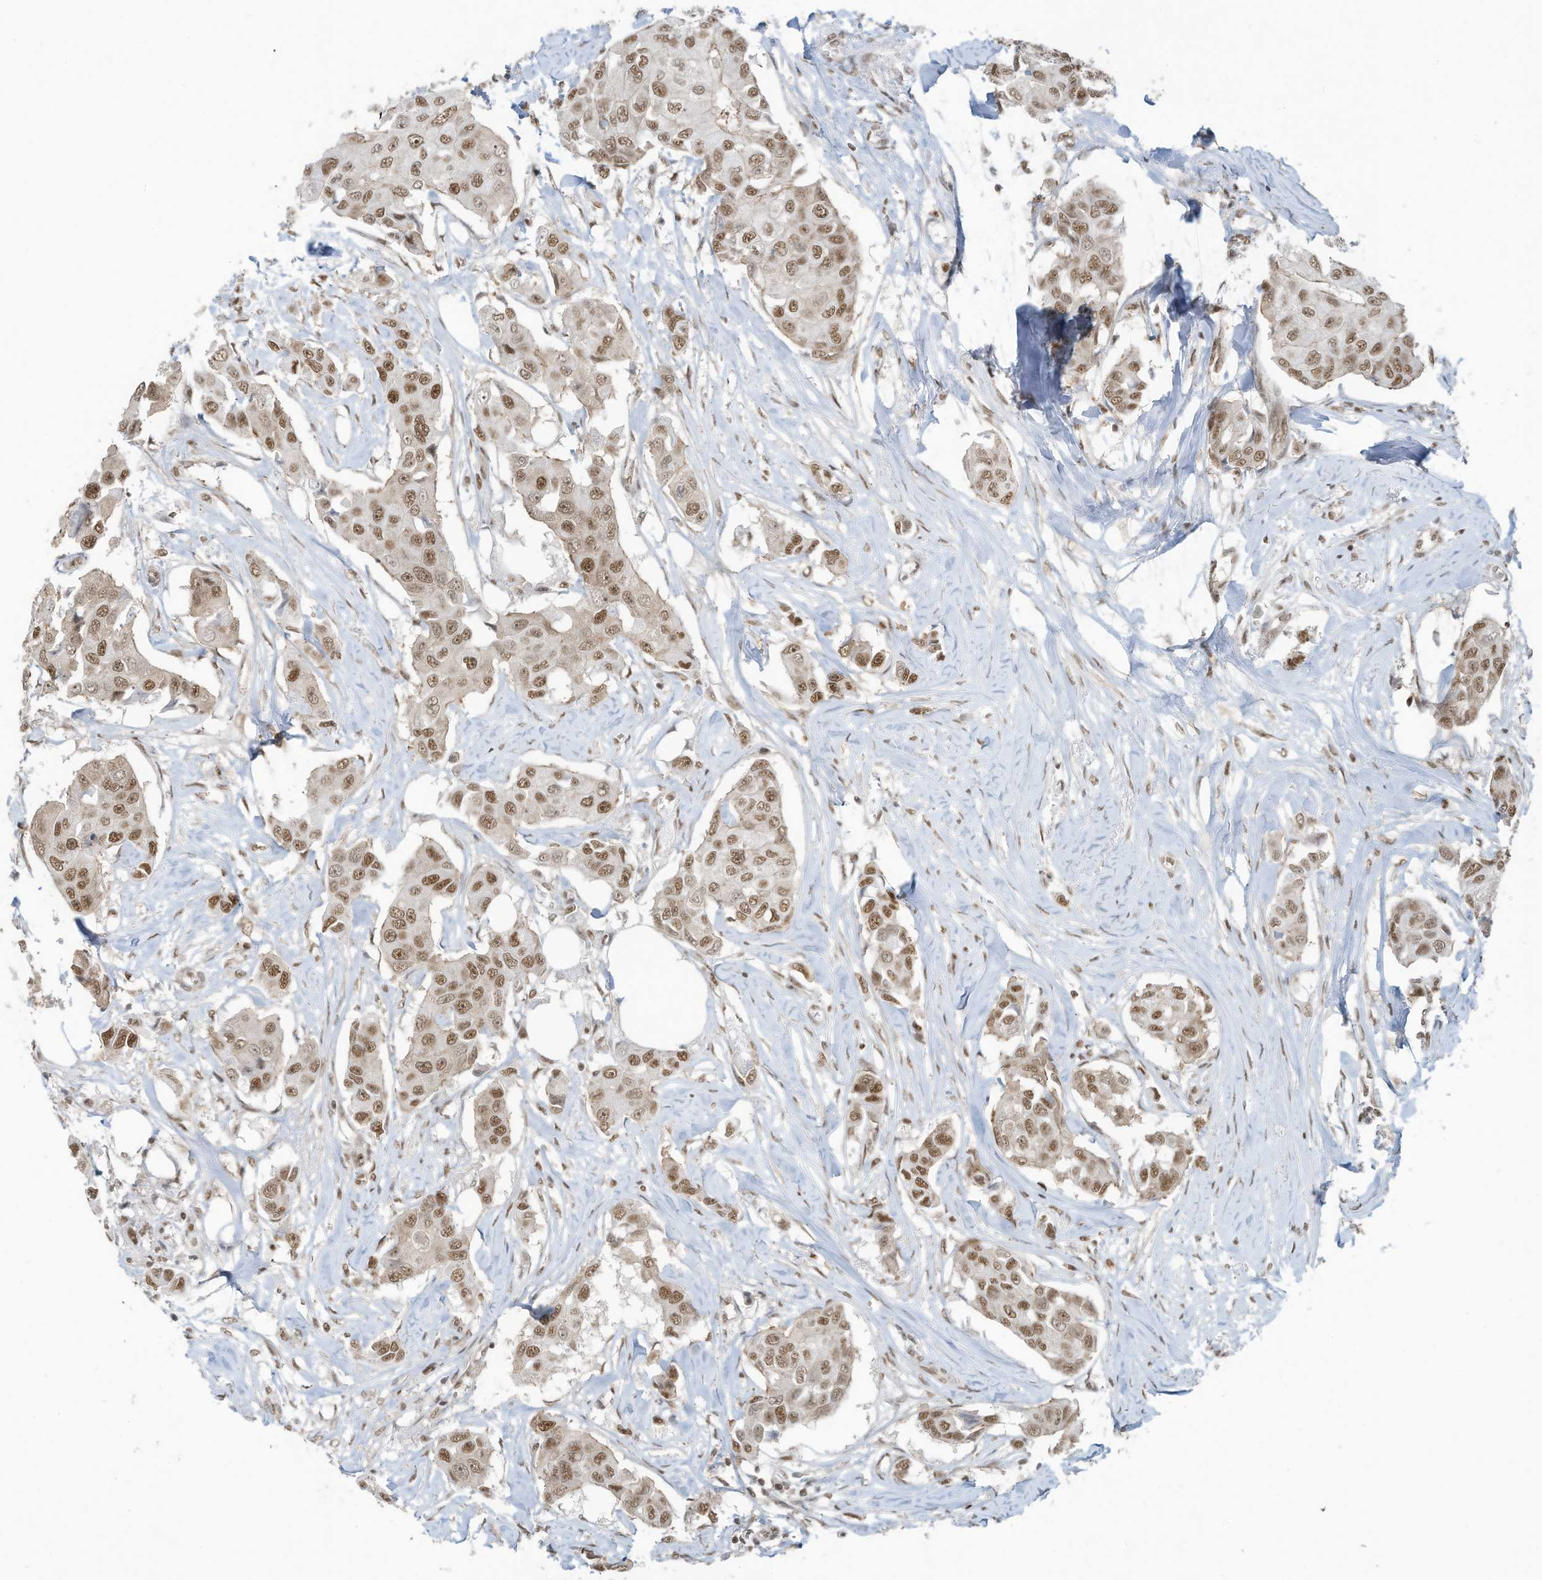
{"staining": {"intensity": "moderate", "quantity": ">75%", "location": "nuclear"}, "tissue": "breast cancer", "cell_type": "Tumor cells", "image_type": "cancer", "snomed": [{"axis": "morphology", "description": "Duct carcinoma"}, {"axis": "topography", "description": "Breast"}], "caption": "Human breast infiltrating ductal carcinoma stained for a protein (brown) reveals moderate nuclear positive staining in approximately >75% of tumor cells.", "gene": "DBR1", "patient": {"sex": "female", "age": 80}}